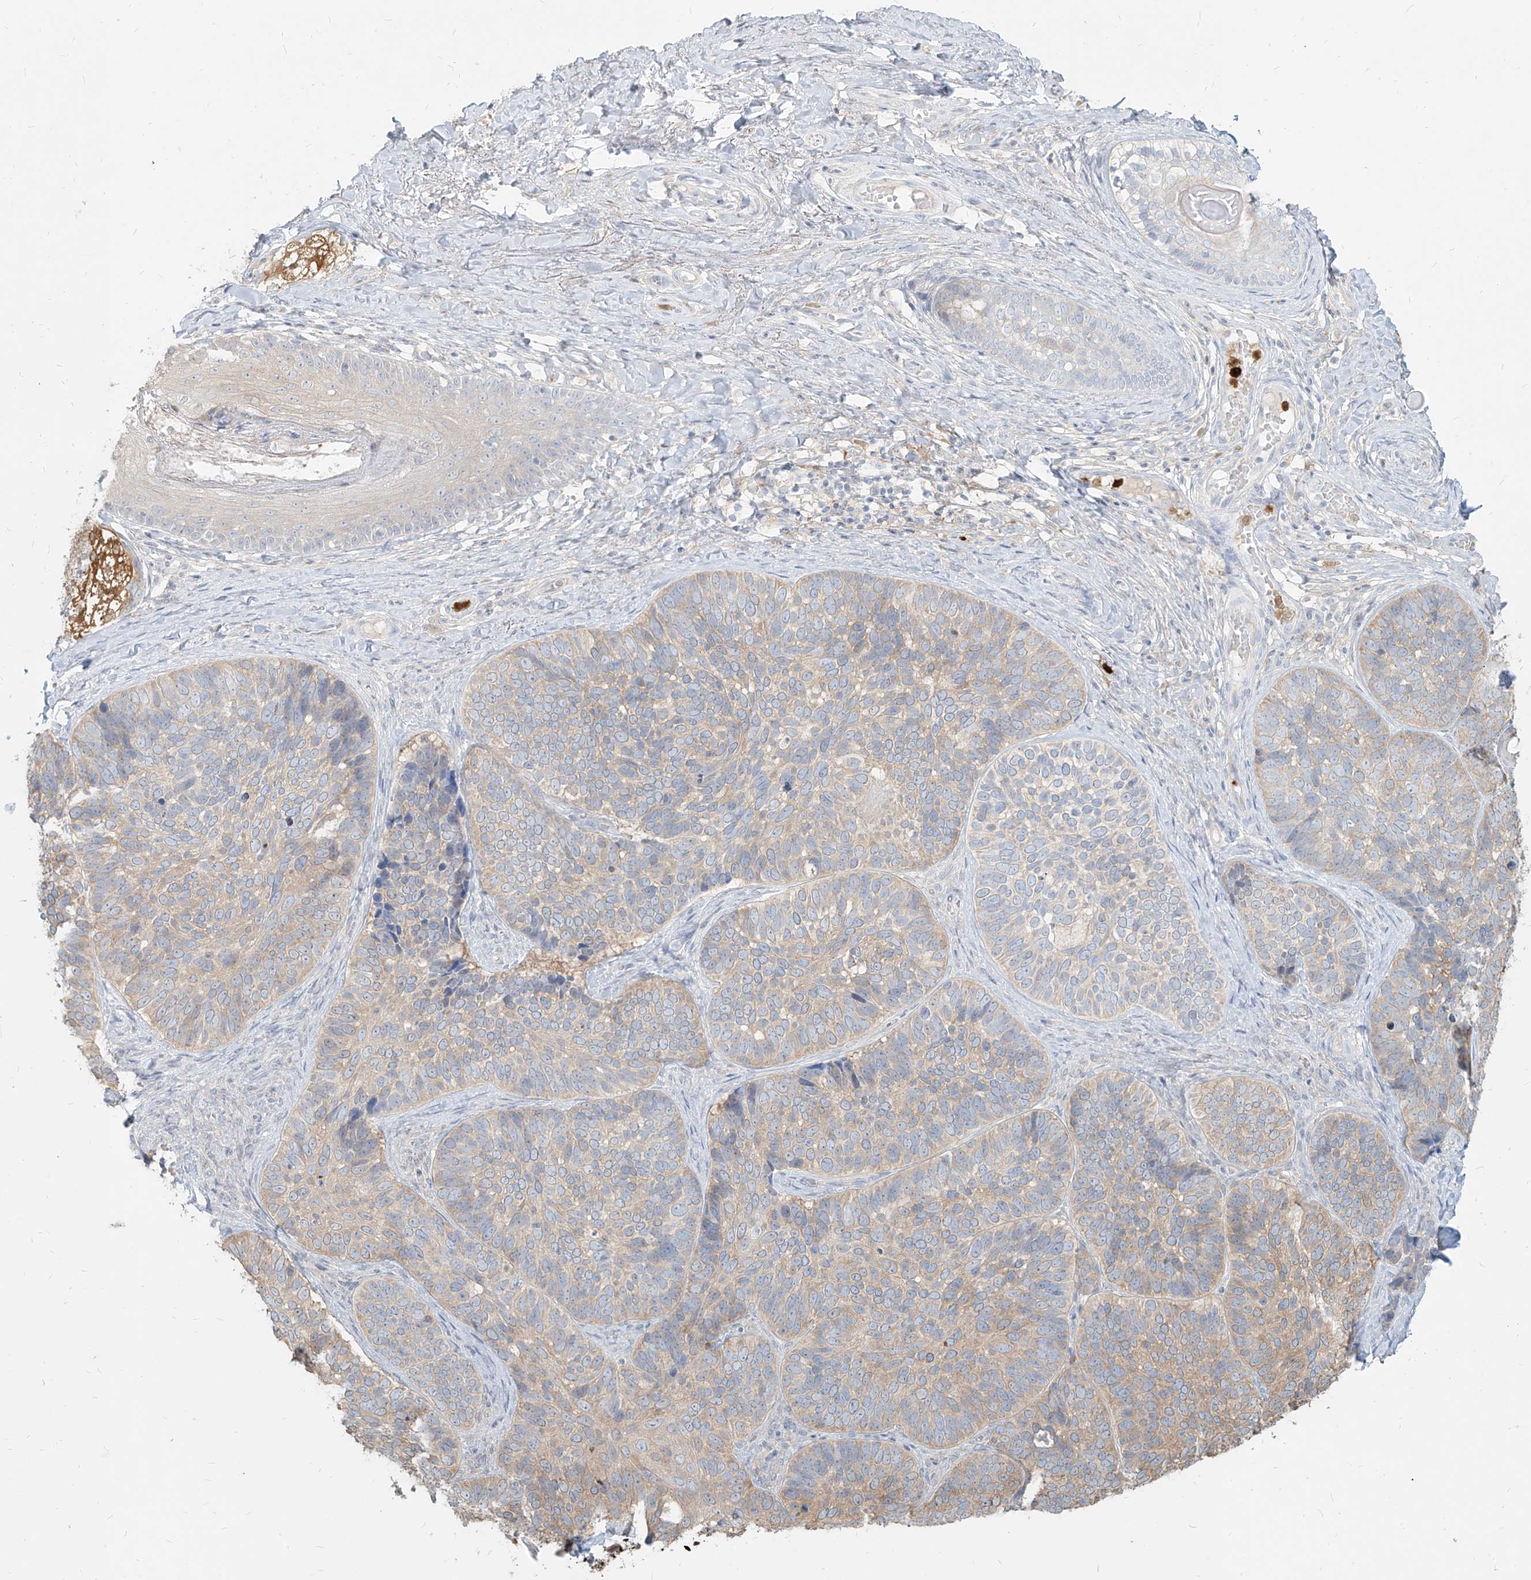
{"staining": {"intensity": "moderate", "quantity": "<25%", "location": "cytoplasmic/membranous"}, "tissue": "skin cancer", "cell_type": "Tumor cells", "image_type": "cancer", "snomed": [{"axis": "morphology", "description": "Basal cell carcinoma"}, {"axis": "topography", "description": "Skin"}], "caption": "A photomicrograph showing moderate cytoplasmic/membranous staining in approximately <25% of tumor cells in skin cancer (basal cell carcinoma), as visualized by brown immunohistochemical staining.", "gene": "PGD", "patient": {"sex": "male", "age": 62}}